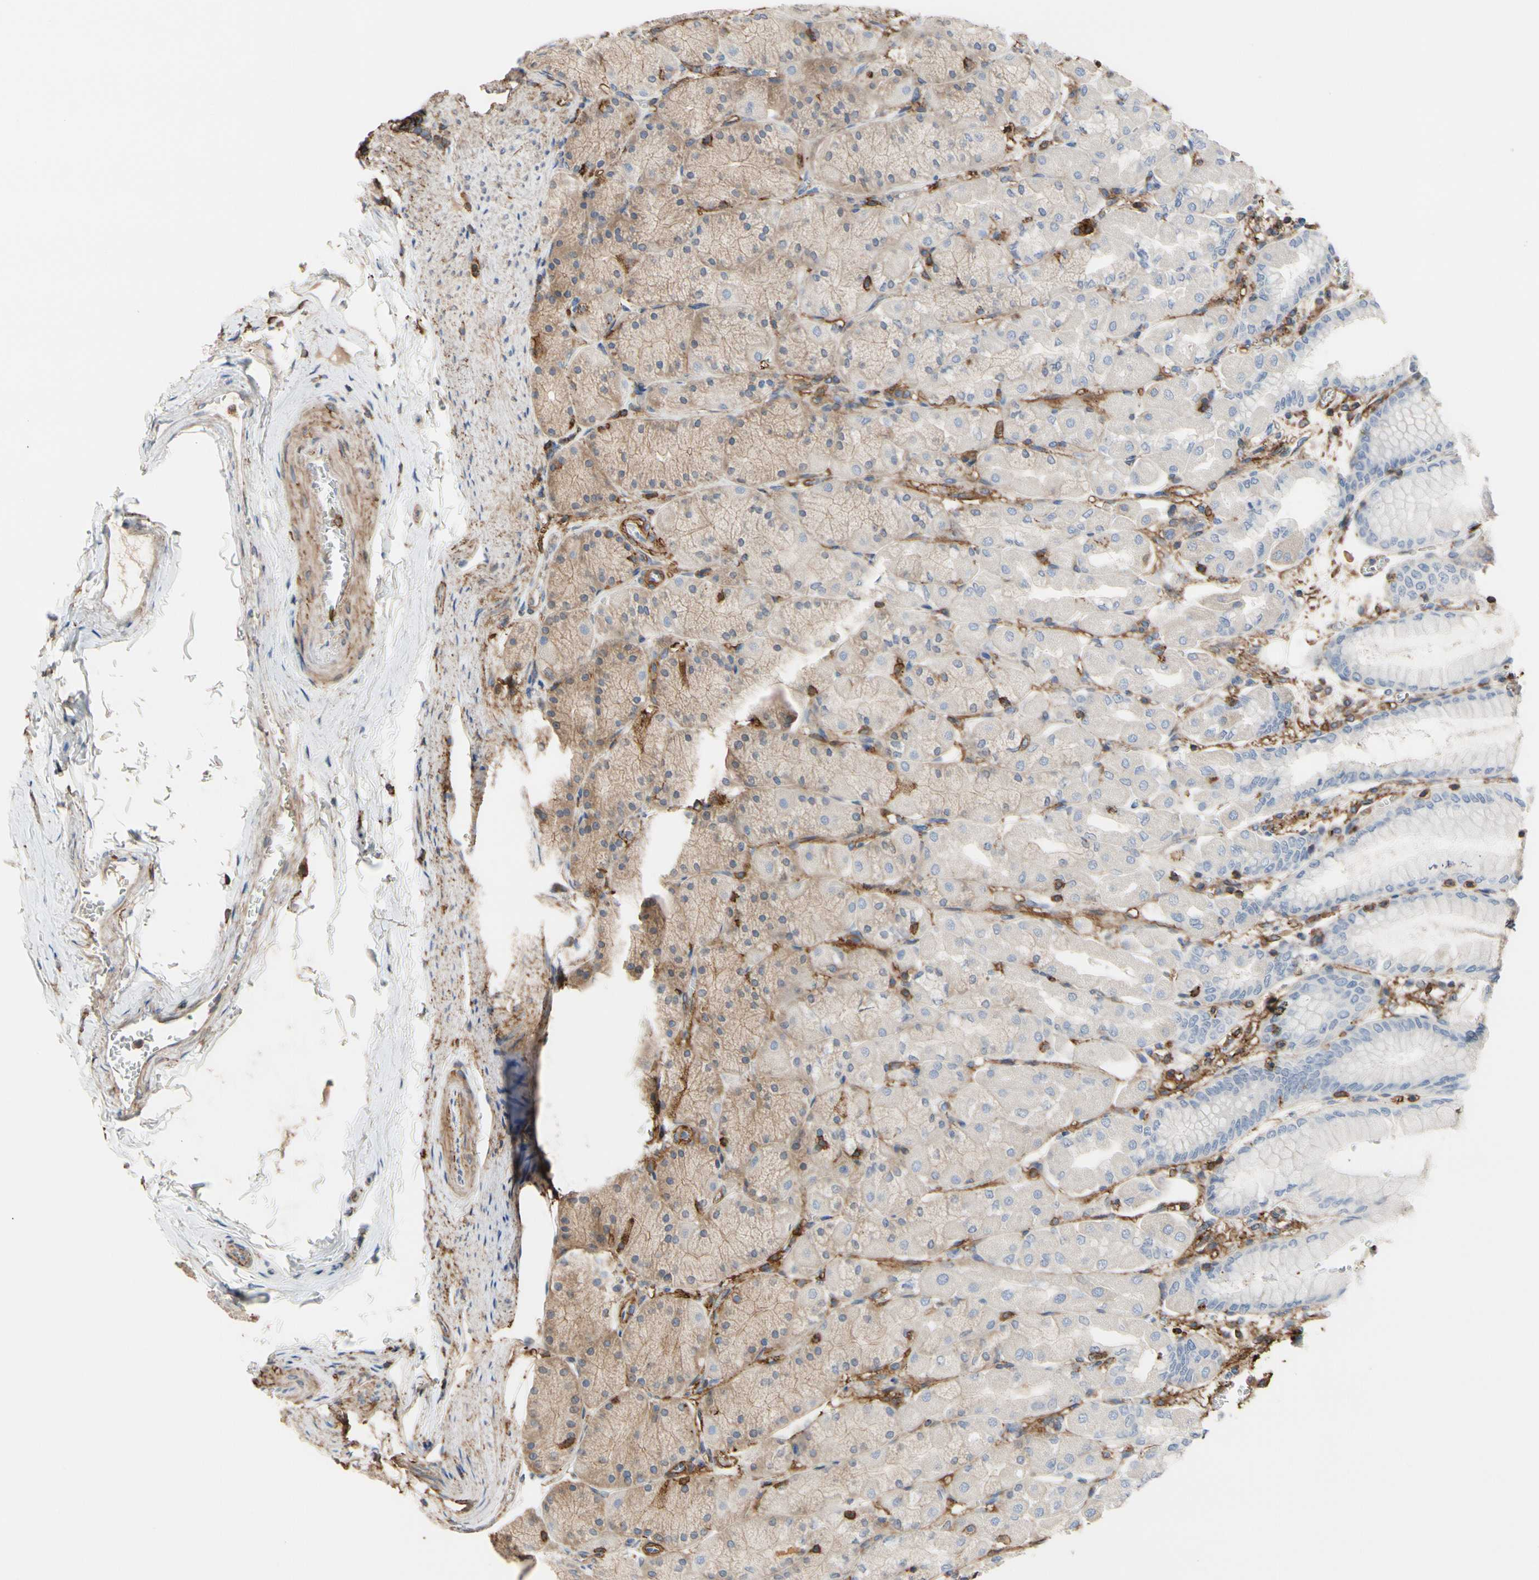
{"staining": {"intensity": "weak", "quantity": "<25%", "location": "cytoplasmic/membranous"}, "tissue": "stomach", "cell_type": "Glandular cells", "image_type": "normal", "snomed": [{"axis": "morphology", "description": "Normal tissue, NOS"}, {"axis": "topography", "description": "Stomach, upper"}], "caption": "High power microscopy photomicrograph of an IHC image of benign stomach, revealing no significant positivity in glandular cells.", "gene": "ANXA6", "patient": {"sex": "female", "age": 56}}